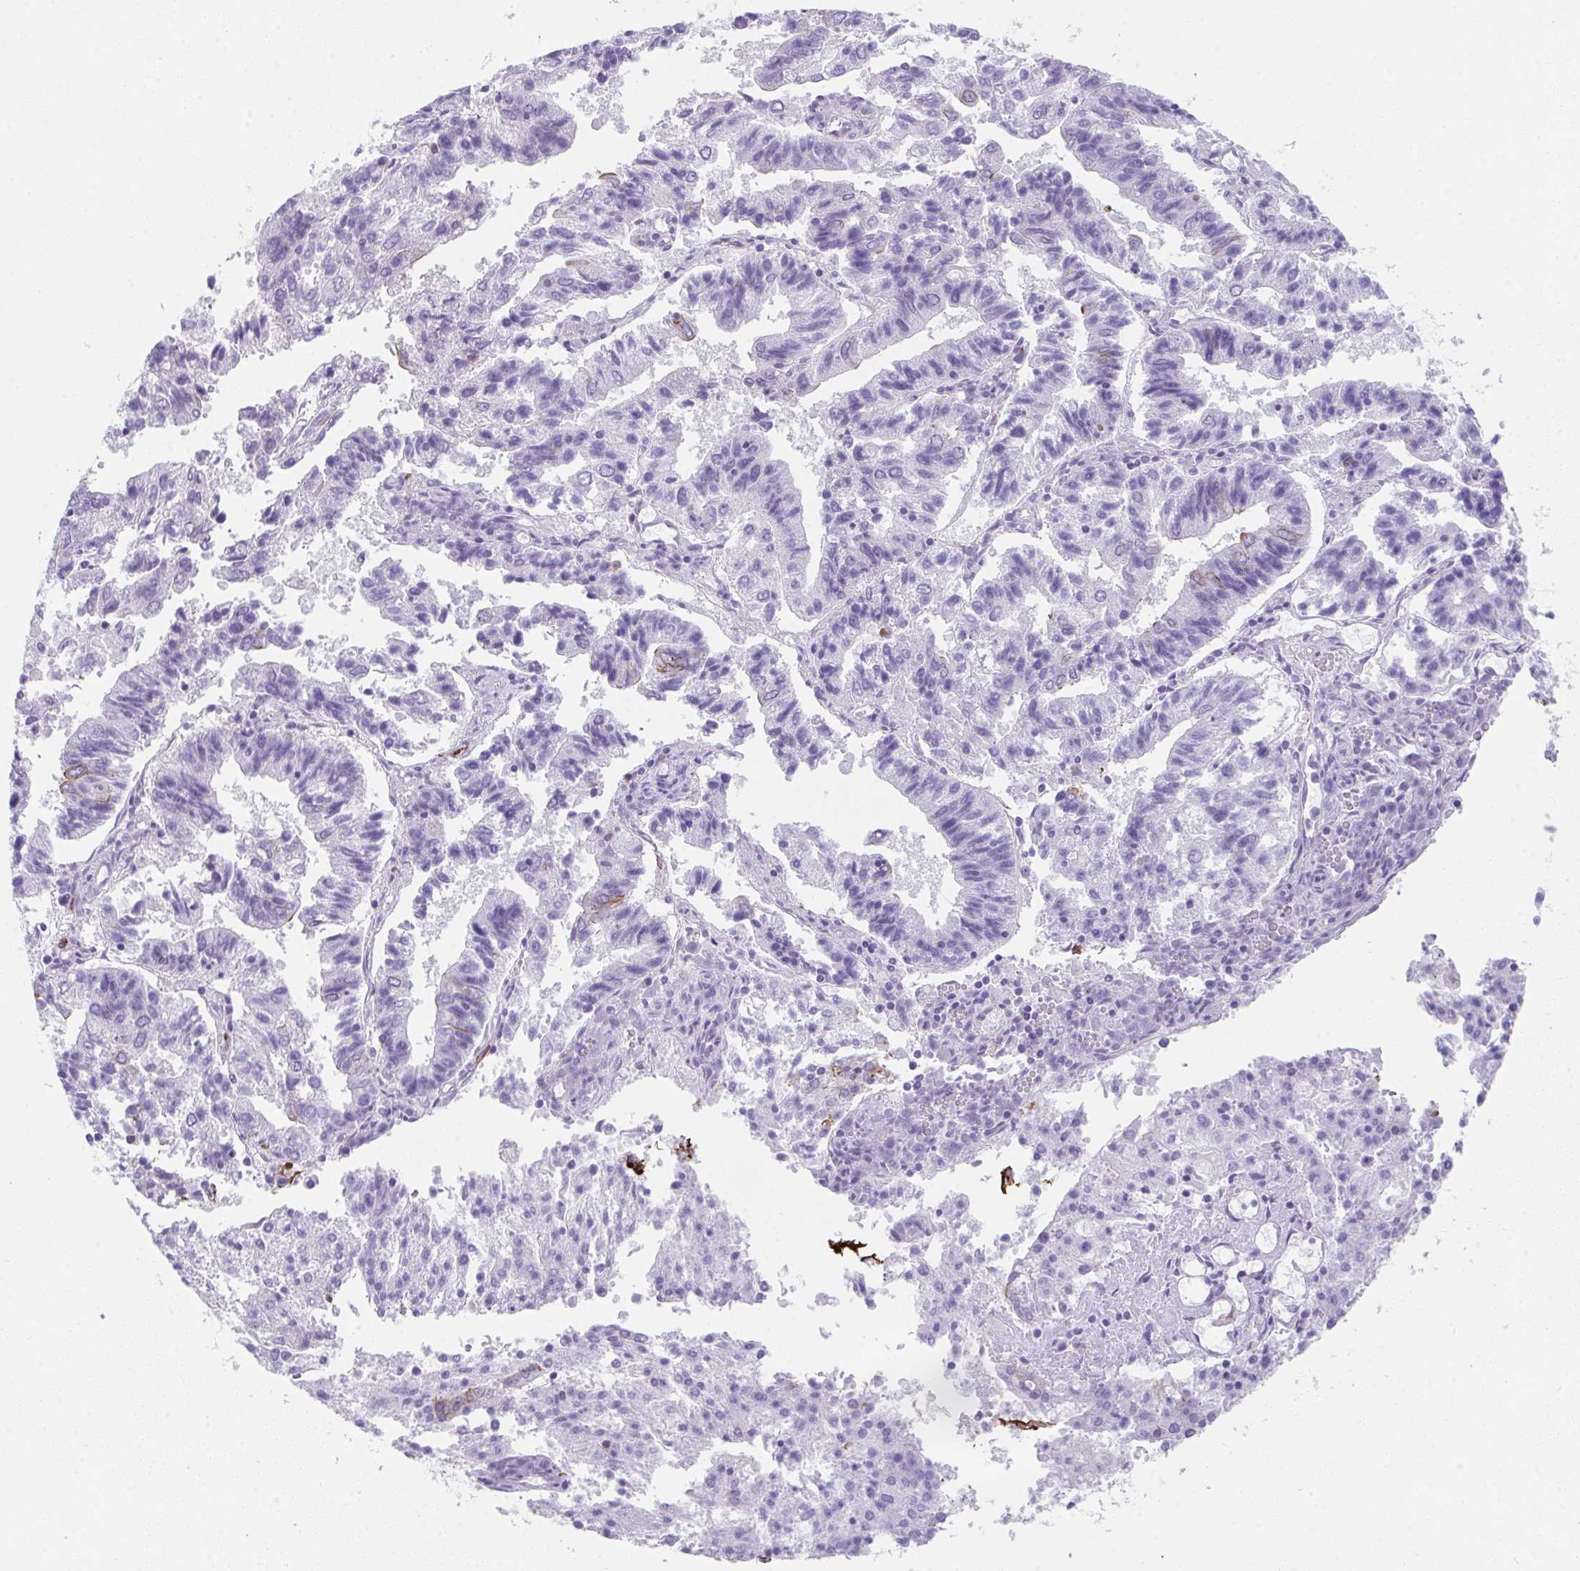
{"staining": {"intensity": "negative", "quantity": "none", "location": "none"}, "tissue": "endometrial cancer", "cell_type": "Tumor cells", "image_type": "cancer", "snomed": [{"axis": "morphology", "description": "Adenocarcinoma, NOS"}, {"axis": "topography", "description": "Endometrium"}], "caption": "Endometrial cancer (adenocarcinoma) was stained to show a protein in brown. There is no significant positivity in tumor cells. Brightfield microscopy of IHC stained with DAB (brown) and hematoxylin (blue), captured at high magnification.", "gene": "DBN1", "patient": {"sex": "female", "age": 82}}